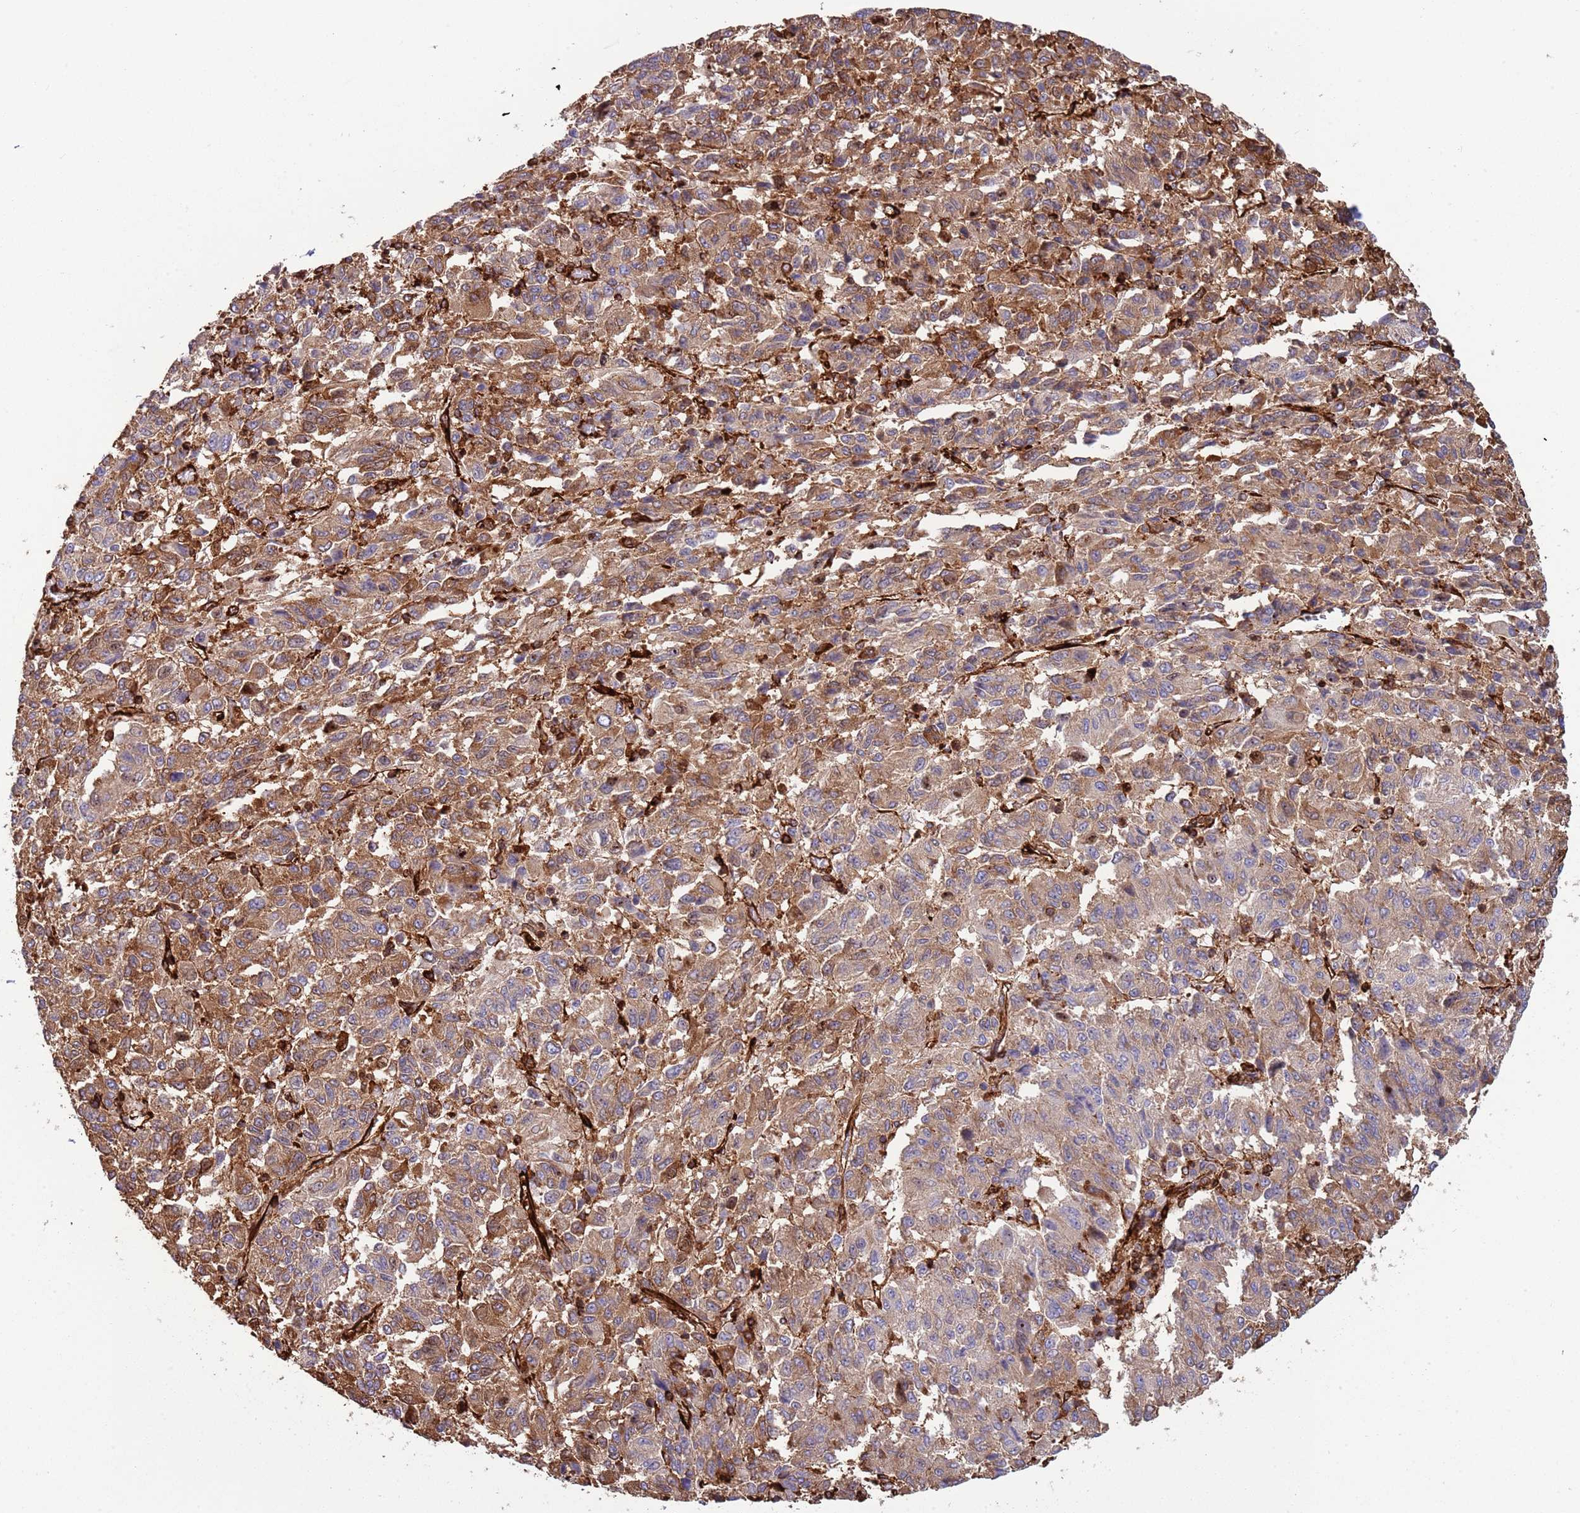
{"staining": {"intensity": "moderate", "quantity": ">75%", "location": "cytoplasmic/membranous"}, "tissue": "melanoma", "cell_type": "Tumor cells", "image_type": "cancer", "snomed": [{"axis": "morphology", "description": "Malignant melanoma, Metastatic site"}, {"axis": "topography", "description": "Lung"}], "caption": "There is medium levels of moderate cytoplasmic/membranous positivity in tumor cells of malignant melanoma (metastatic site), as demonstrated by immunohistochemical staining (brown color).", "gene": "KBTBD7", "patient": {"sex": "male", "age": 64}}